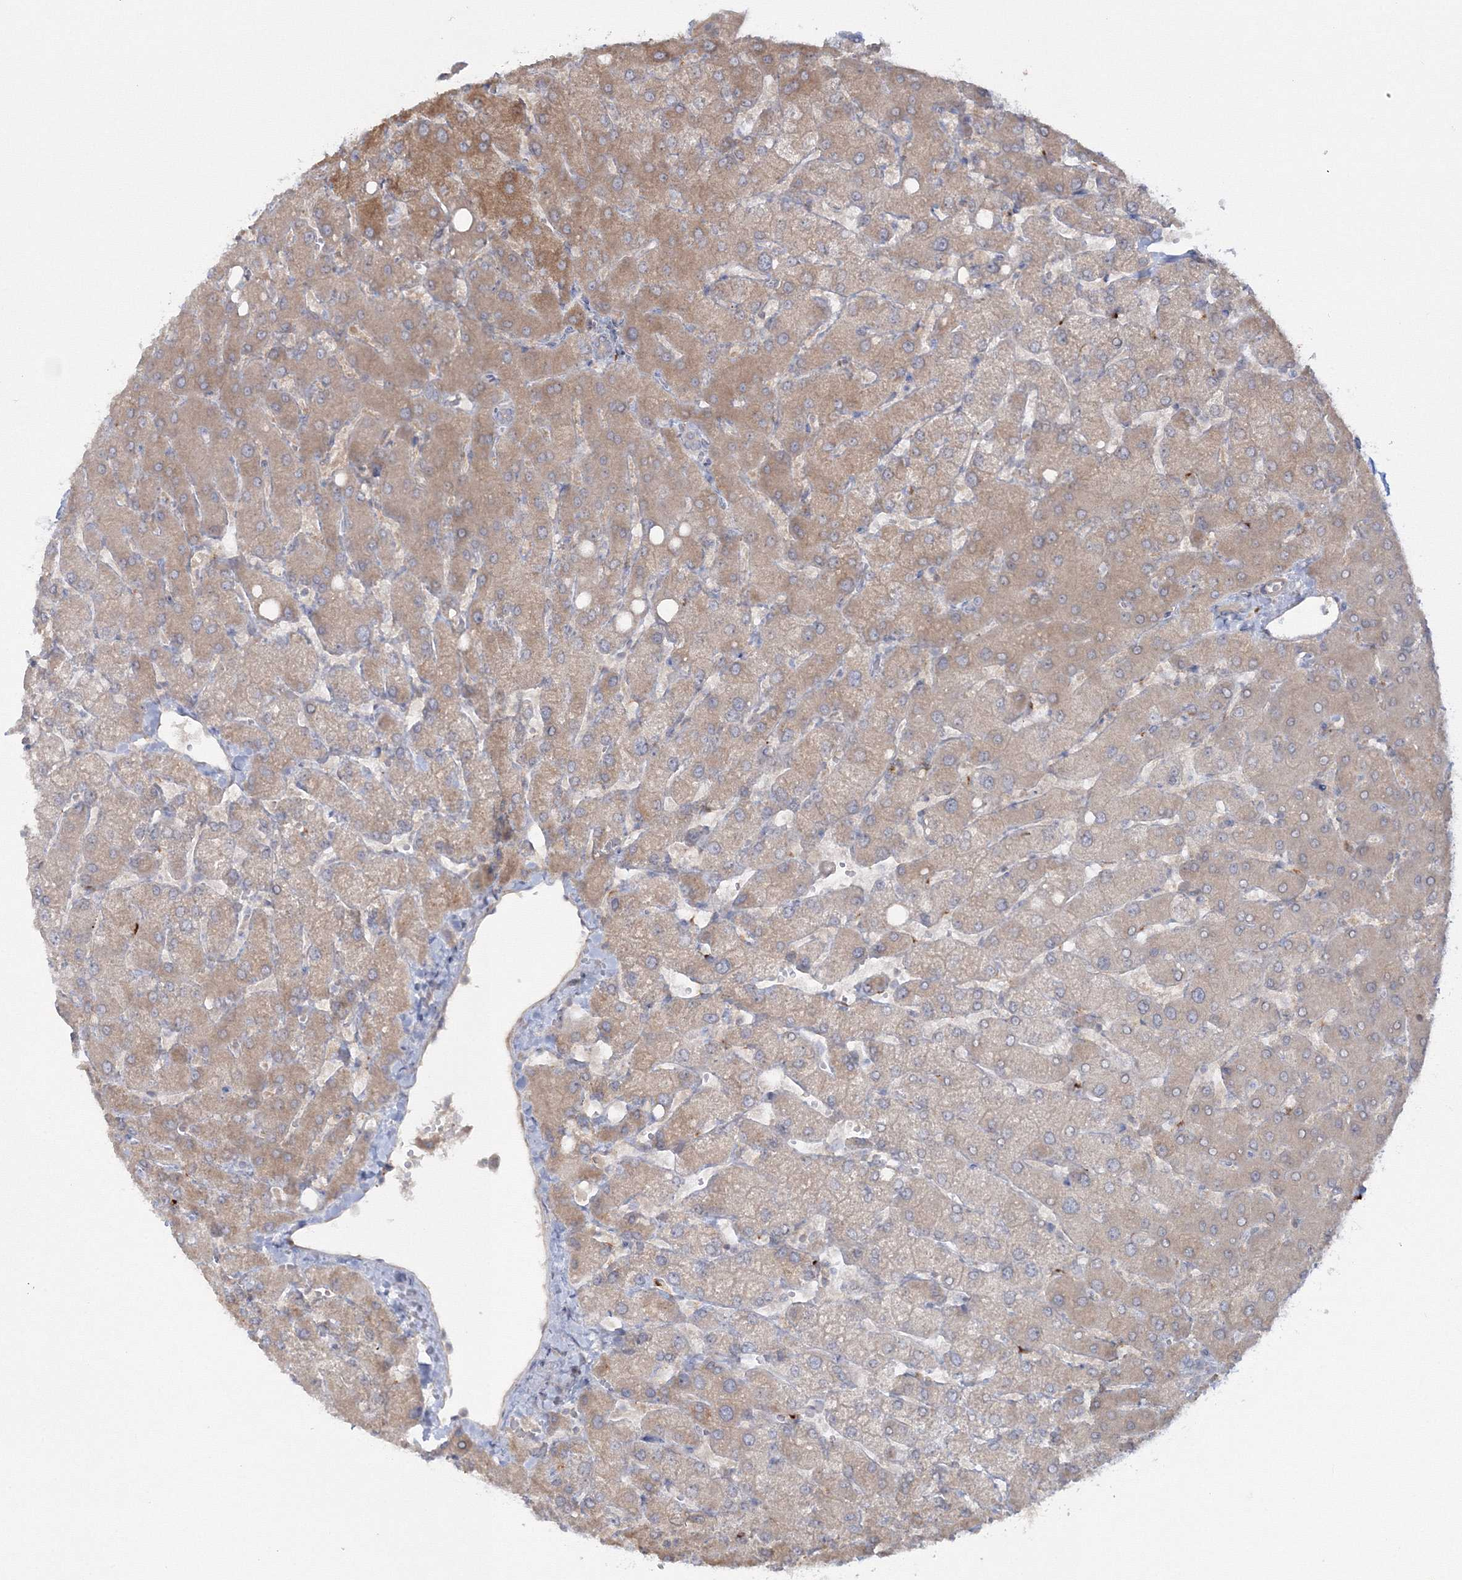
{"staining": {"intensity": "negative", "quantity": "none", "location": "none"}, "tissue": "liver", "cell_type": "Cholangiocytes", "image_type": "normal", "snomed": [{"axis": "morphology", "description": "Normal tissue, NOS"}, {"axis": "topography", "description": "Liver"}], "caption": "Human liver stained for a protein using immunohistochemistry (IHC) reveals no staining in cholangiocytes.", "gene": "IPMK", "patient": {"sex": "female", "age": 54}}